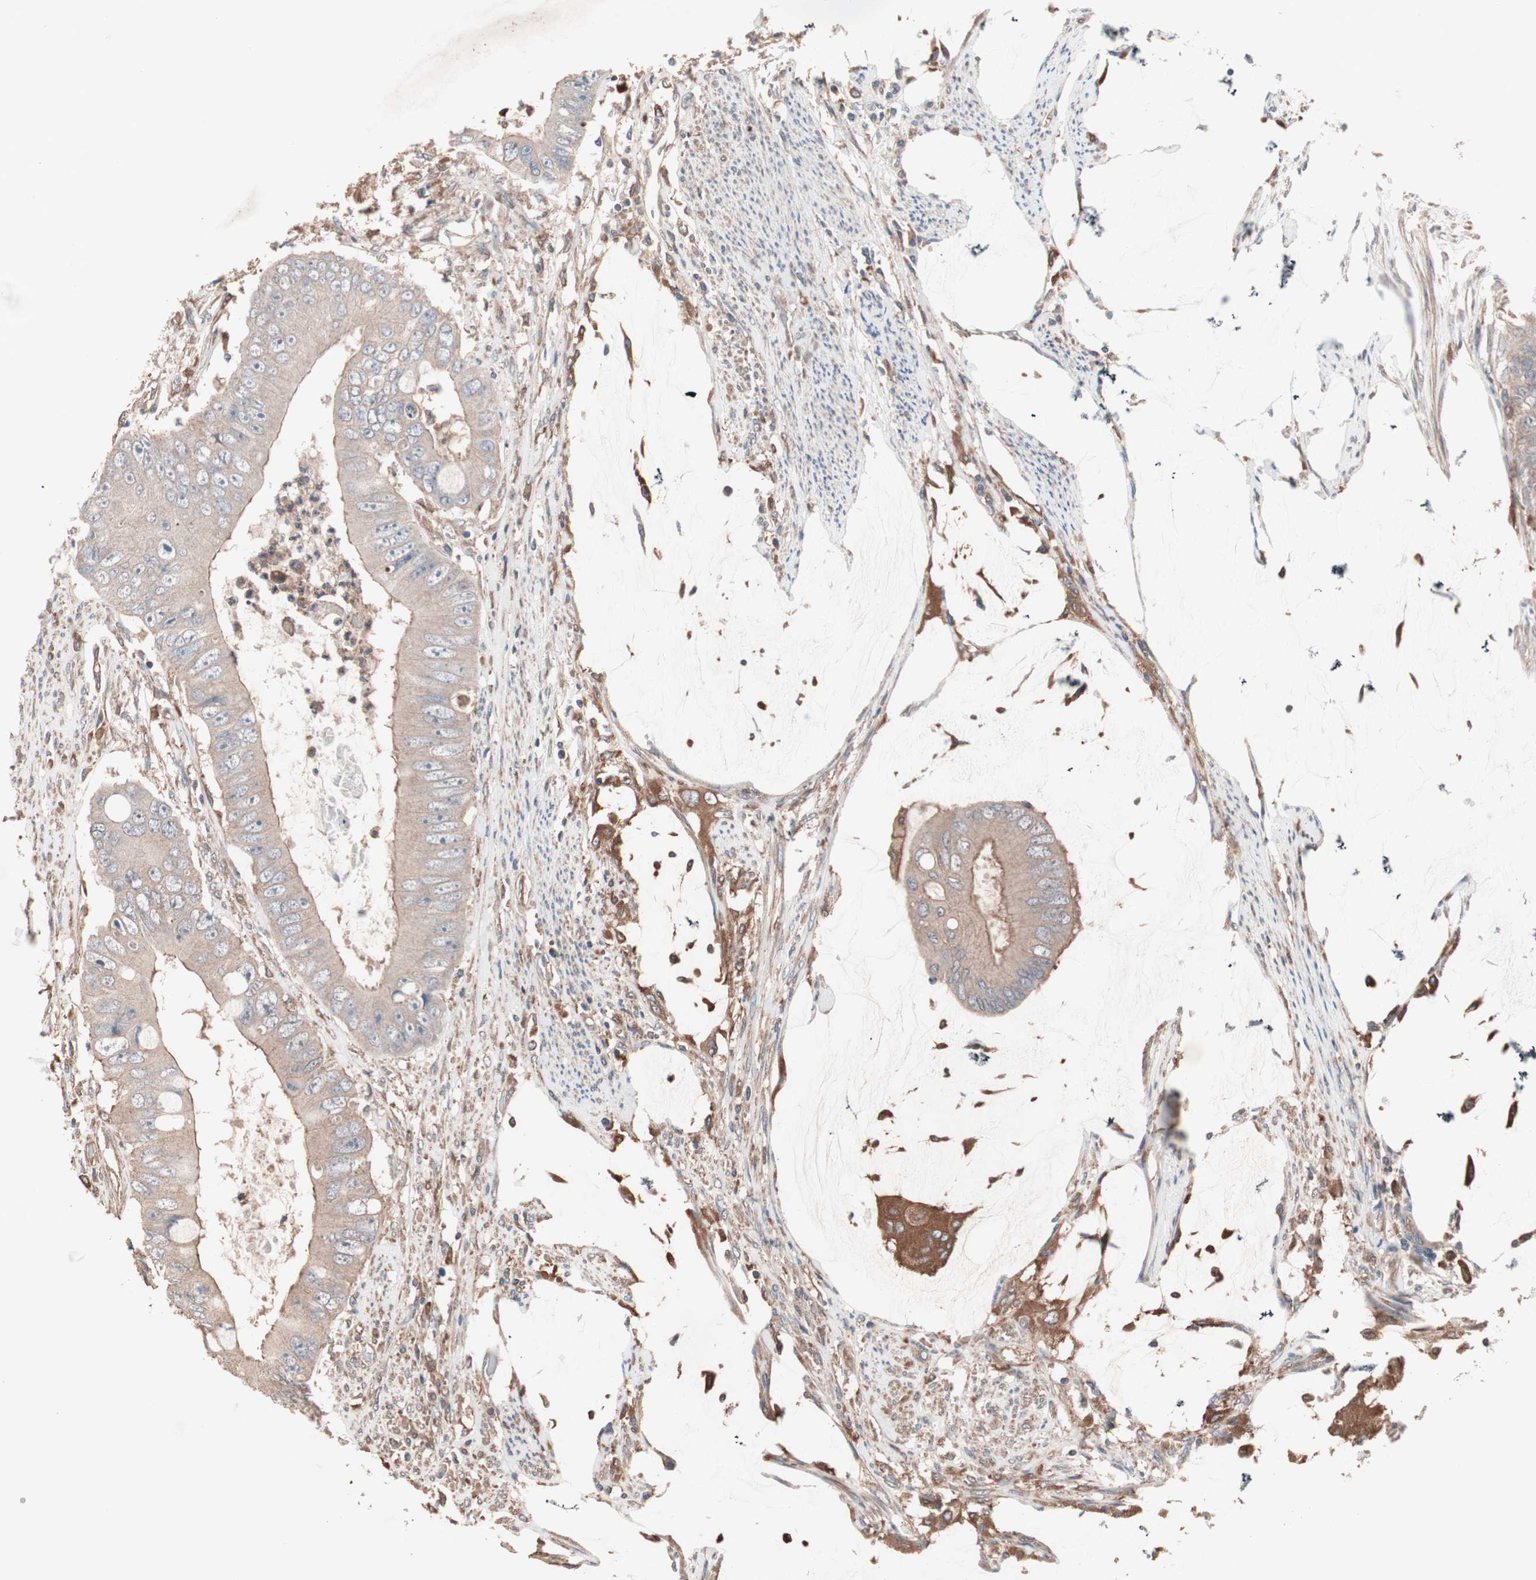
{"staining": {"intensity": "weak", "quantity": ">75%", "location": "cytoplasmic/membranous"}, "tissue": "colorectal cancer", "cell_type": "Tumor cells", "image_type": "cancer", "snomed": [{"axis": "morphology", "description": "Adenocarcinoma, NOS"}, {"axis": "topography", "description": "Rectum"}], "caption": "DAB immunohistochemical staining of colorectal adenocarcinoma demonstrates weak cytoplasmic/membranous protein expression in approximately >75% of tumor cells. (DAB IHC, brown staining for protein, blue staining for nuclei).", "gene": "ATG7", "patient": {"sex": "female", "age": 77}}